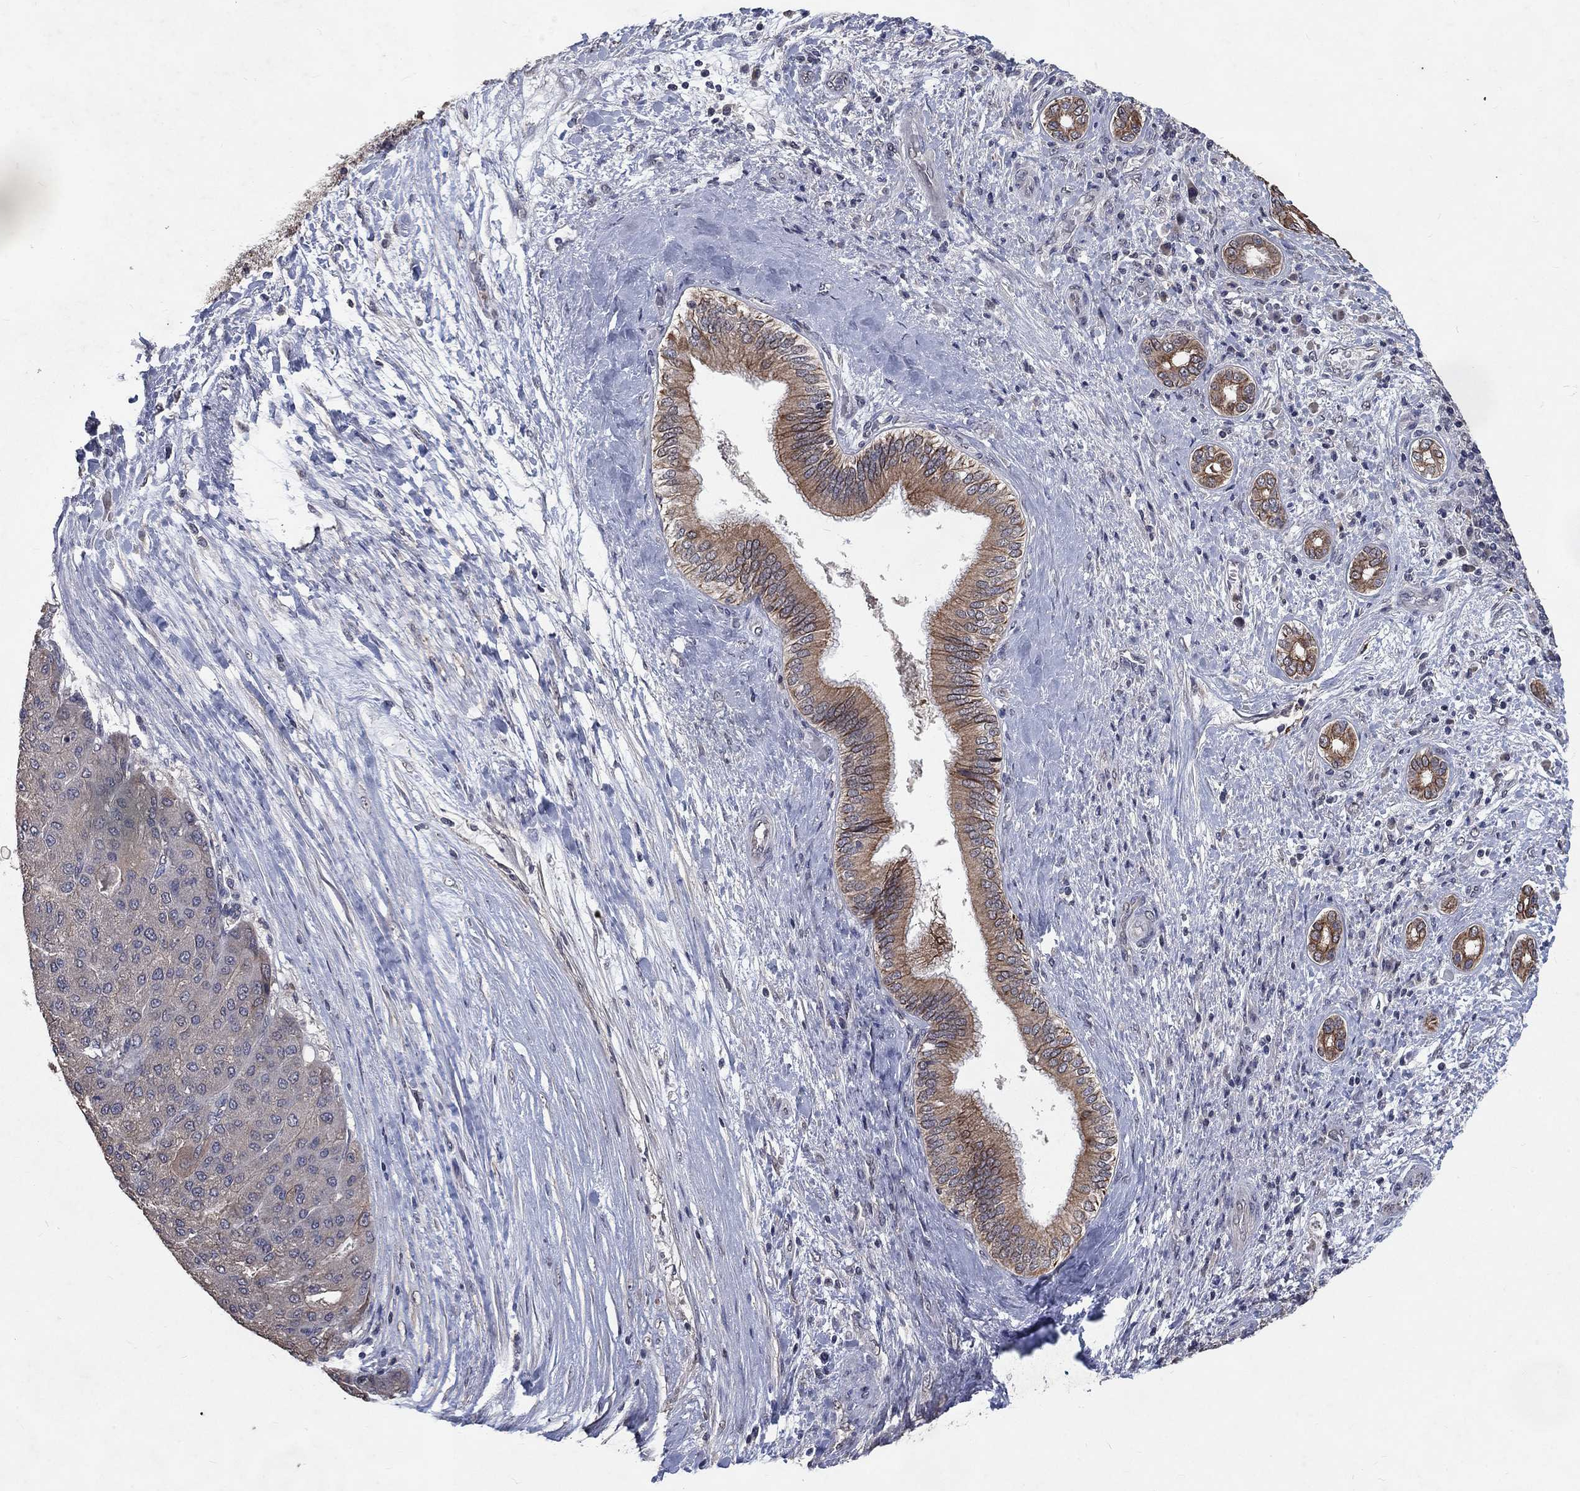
{"staining": {"intensity": "negative", "quantity": "none", "location": "none"}, "tissue": "liver cancer", "cell_type": "Tumor cells", "image_type": "cancer", "snomed": [{"axis": "morphology", "description": "Carcinoma, Hepatocellular, NOS"}, {"axis": "topography", "description": "Liver"}], "caption": "This is a image of IHC staining of liver cancer (hepatocellular carcinoma), which shows no positivity in tumor cells.", "gene": "CHST5", "patient": {"sex": "male", "age": 65}}